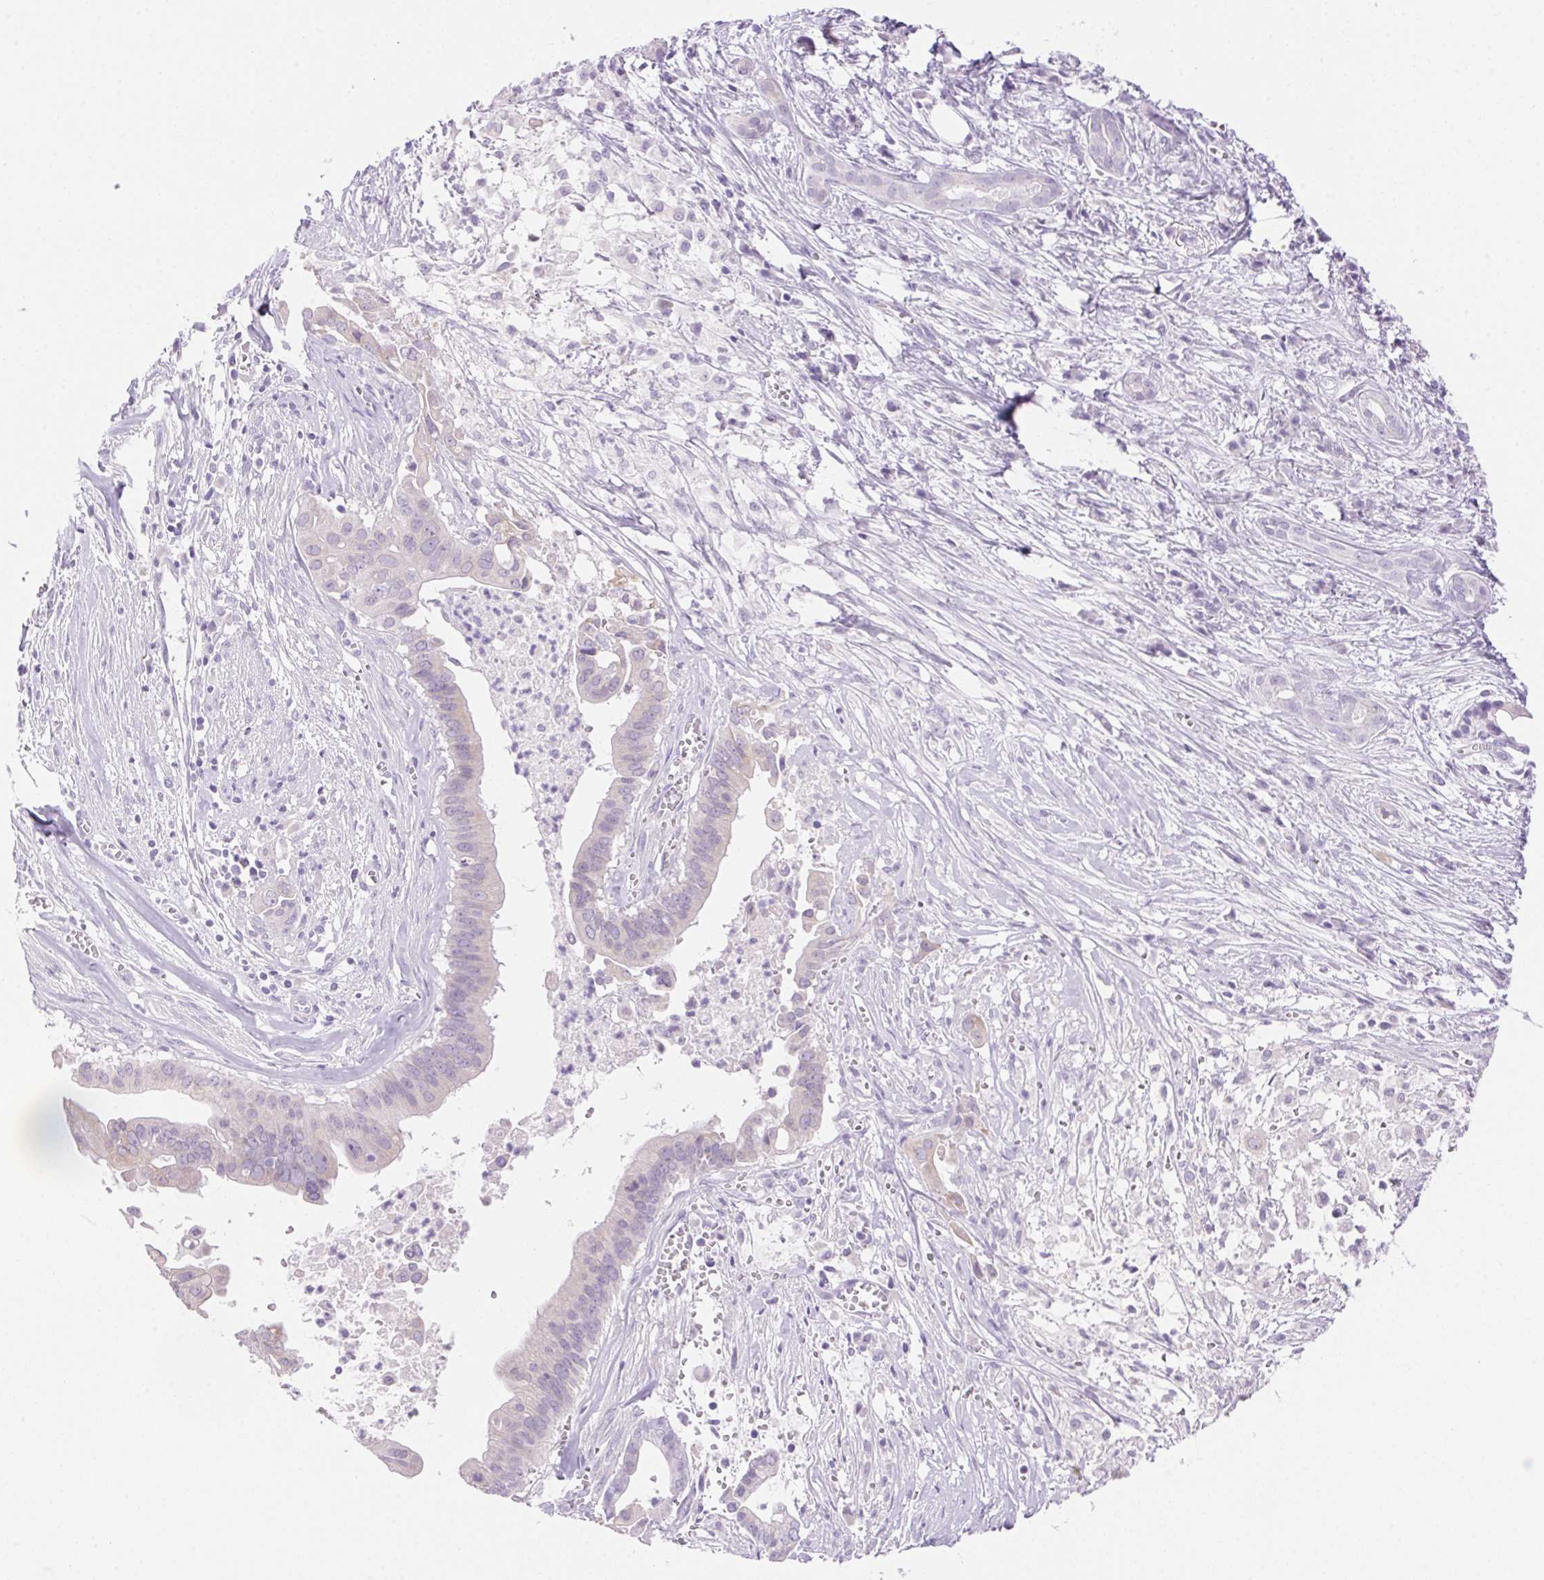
{"staining": {"intensity": "negative", "quantity": "none", "location": "none"}, "tissue": "pancreatic cancer", "cell_type": "Tumor cells", "image_type": "cancer", "snomed": [{"axis": "morphology", "description": "Adenocarcinoma, NOS"}, {"axis": "topography", "description": "Pancreas"}], "caption": "The IHC micrograph has no significant positivity in tumor cells of adenocarcinoma (pancreatic) tissue.", "gene": "DHCR24", "patient": {"sex": "male", "age": 61}}